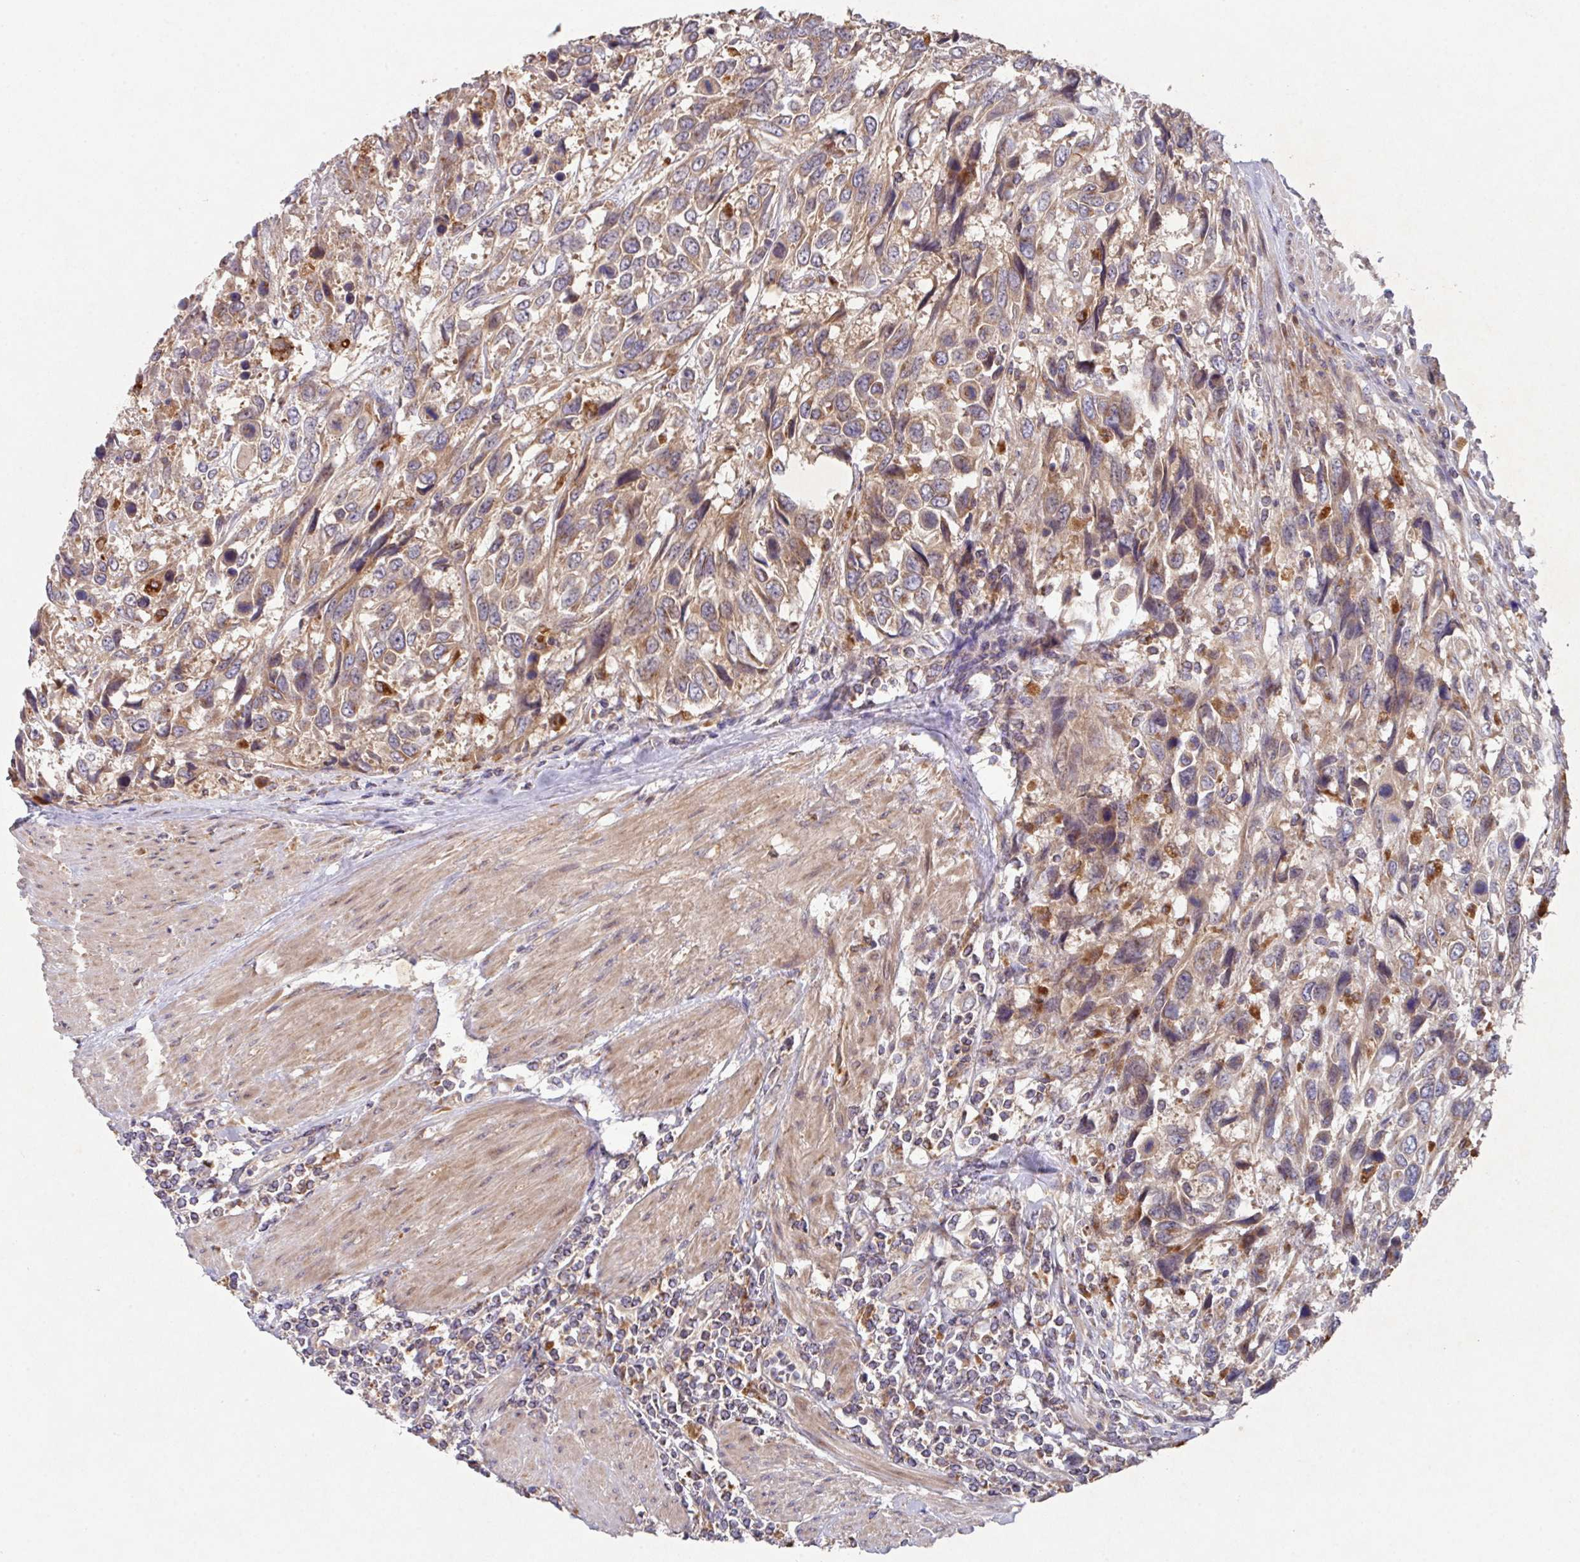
{"staining": {"intensity": "weak", "quantity": "25%-75%", "location": "cytoplasmic/membranous"}, "tissue": "urothelial cancer", "cell_type": "Tumor cells", "image_type": "cancer", "snomed": [{"axis": "morphology", "description": "Urothelial carcinoma, High grade"}, {"axis": "topography", "description": "Urinary bladder"}], "caption": "Urothelial carcinoma (high-grade) tissue displays weak cytoplasmic/membranous positivity in approximately 25%-75% of tumor cells The protein is stained brown, and the nuclei are stained in blue (DAB IHC with brightfield microscopy, high magnification).", "gene": "TRIM14", "patient": {"sex": "female", "age": 70}}